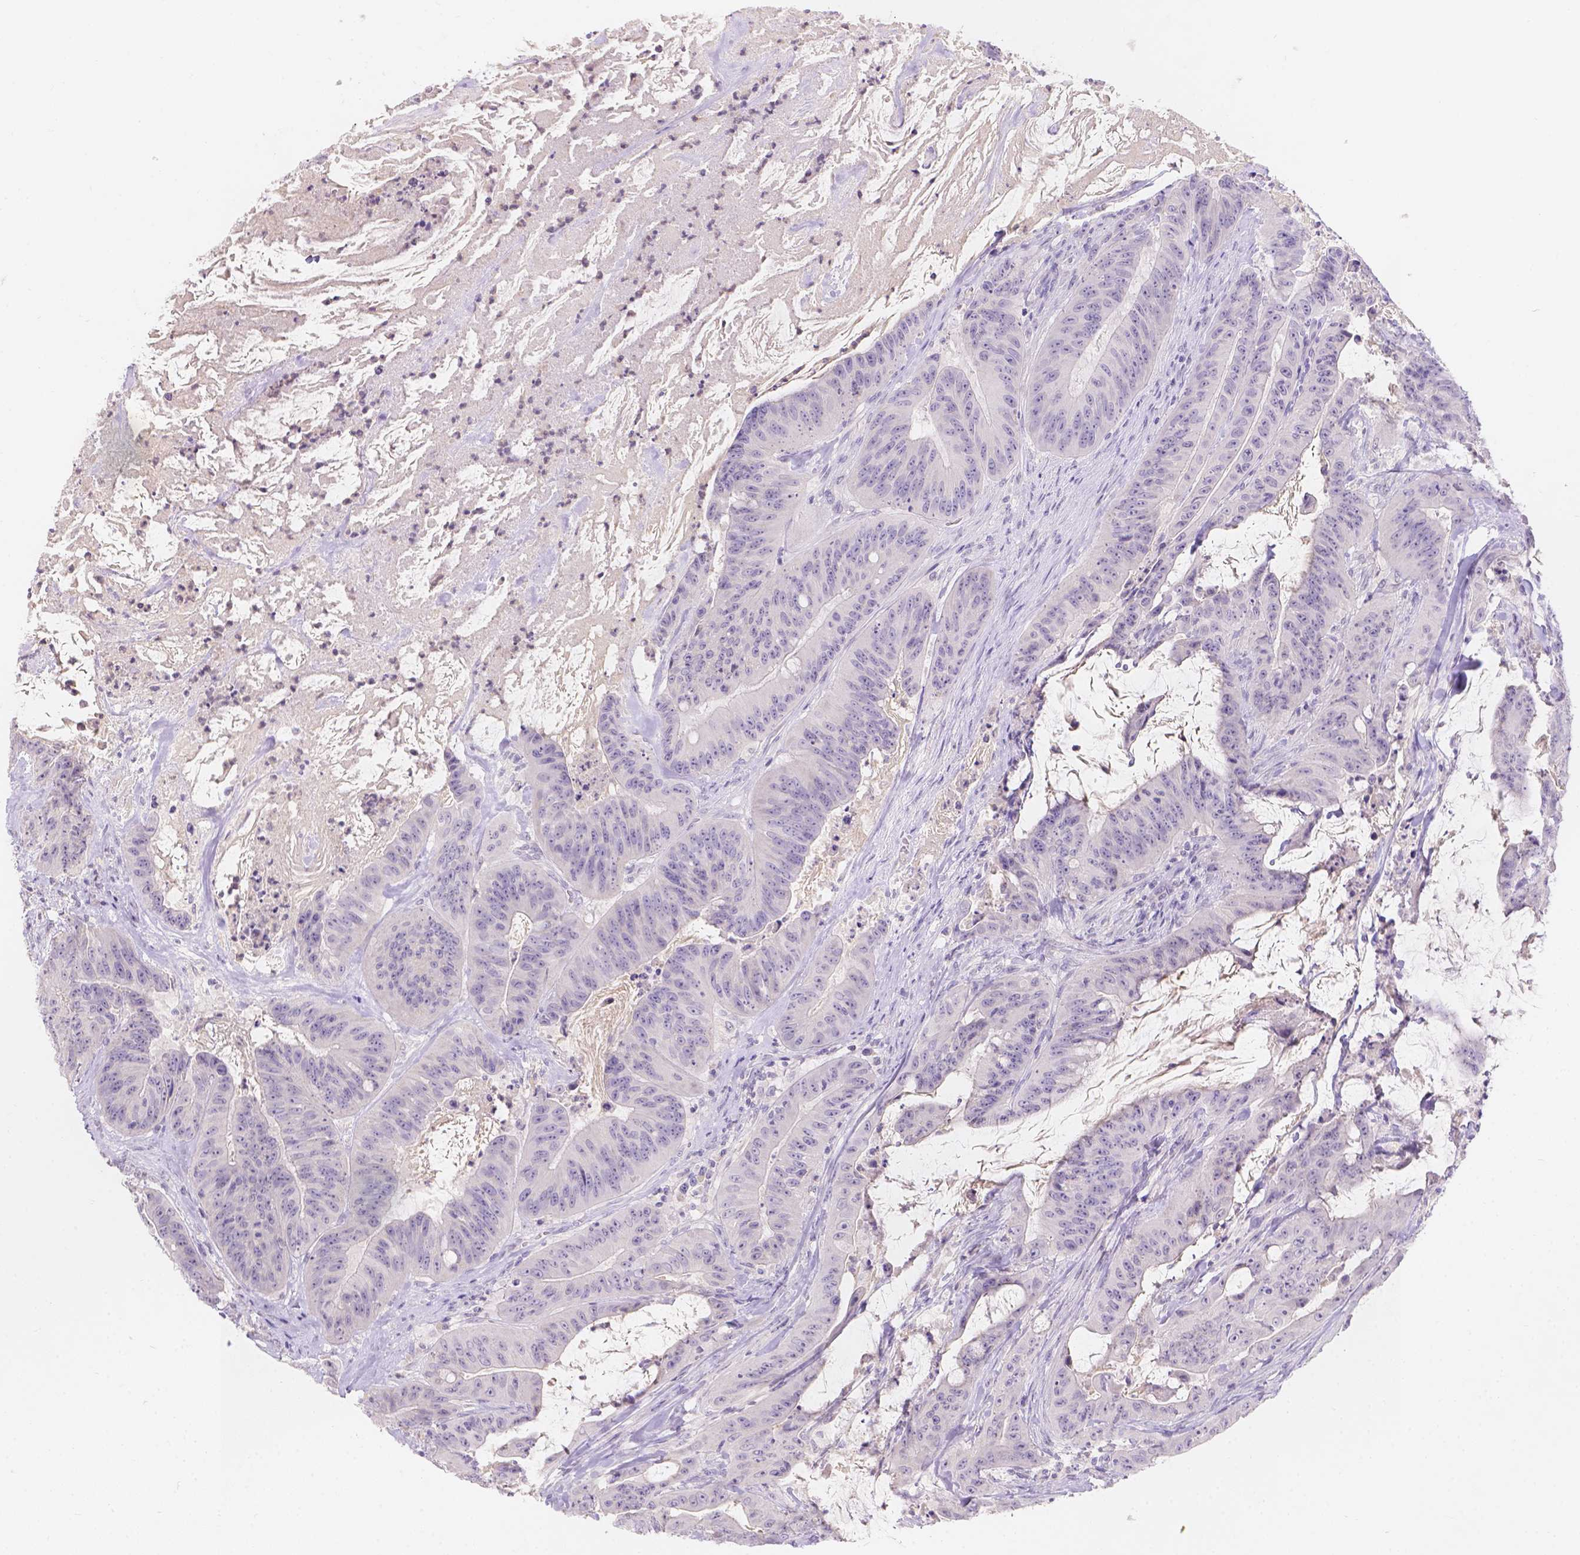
{"staining": {"intensity": "negative", "quantity": "none", "location": "none"}, "tissue": "colorectal cancer", "cell_type": "Tumor cells", "image_type": "cancer", "snomed": [{"axis": "morphology", "description": "Adenocarcinoma, NOS"}, {"axis": "topography", "description": "Colon"}], "caption": "This is an immunohistochemistry (IHC) histopathology image of colorectal adenocarcinoma. There is no expression in tumor cells.", "gene": "DCAF4L1", "patient": {"sex": "male", "age": 33}}